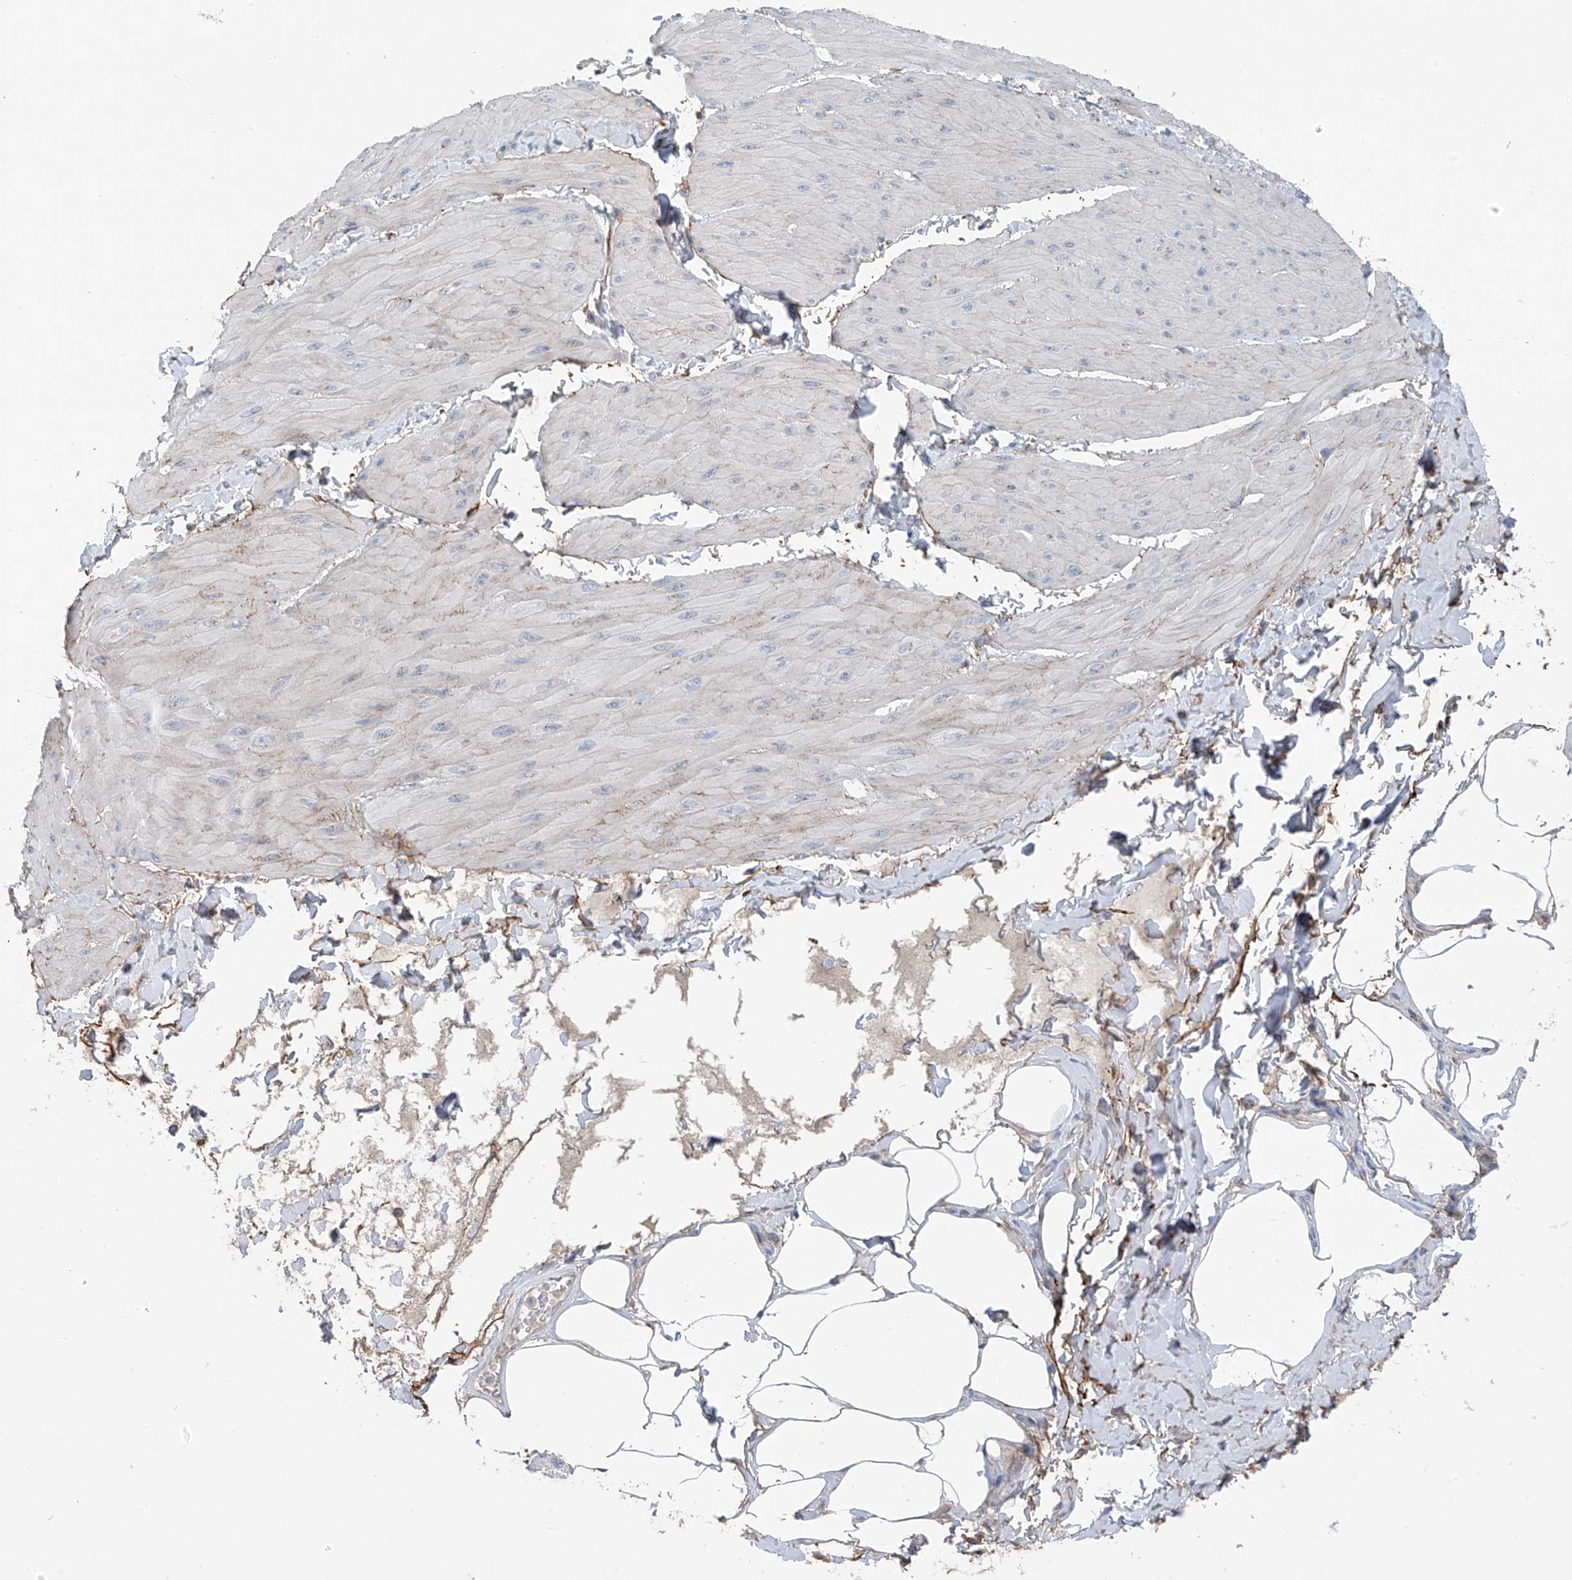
{"staining": {"intensity": "negative", "quantity": "none", "location": "none"}, "tissue": "smooth muscle", "cell_type": "Smooth muscle cells", "image_type": "normal", "snomed": [{"axis": "morphology", "description": "Urothelial carcinoma, High grade"}, {"axis": "topography", "description": "Urinary bladder"}], "caption": "This photomicrograph is of benign smooth muscle stained with immunohistochemistry to label a protein in brown with the nuclei are counter-stained blue. There is no staining in smooth muscle cells. (Brightfield microscopy of DAB (3,3'-diaminobenzidine) IHC at high magnification).", "gene": "GALNTL6", "patient": {"sex": "male", "age": 46}}